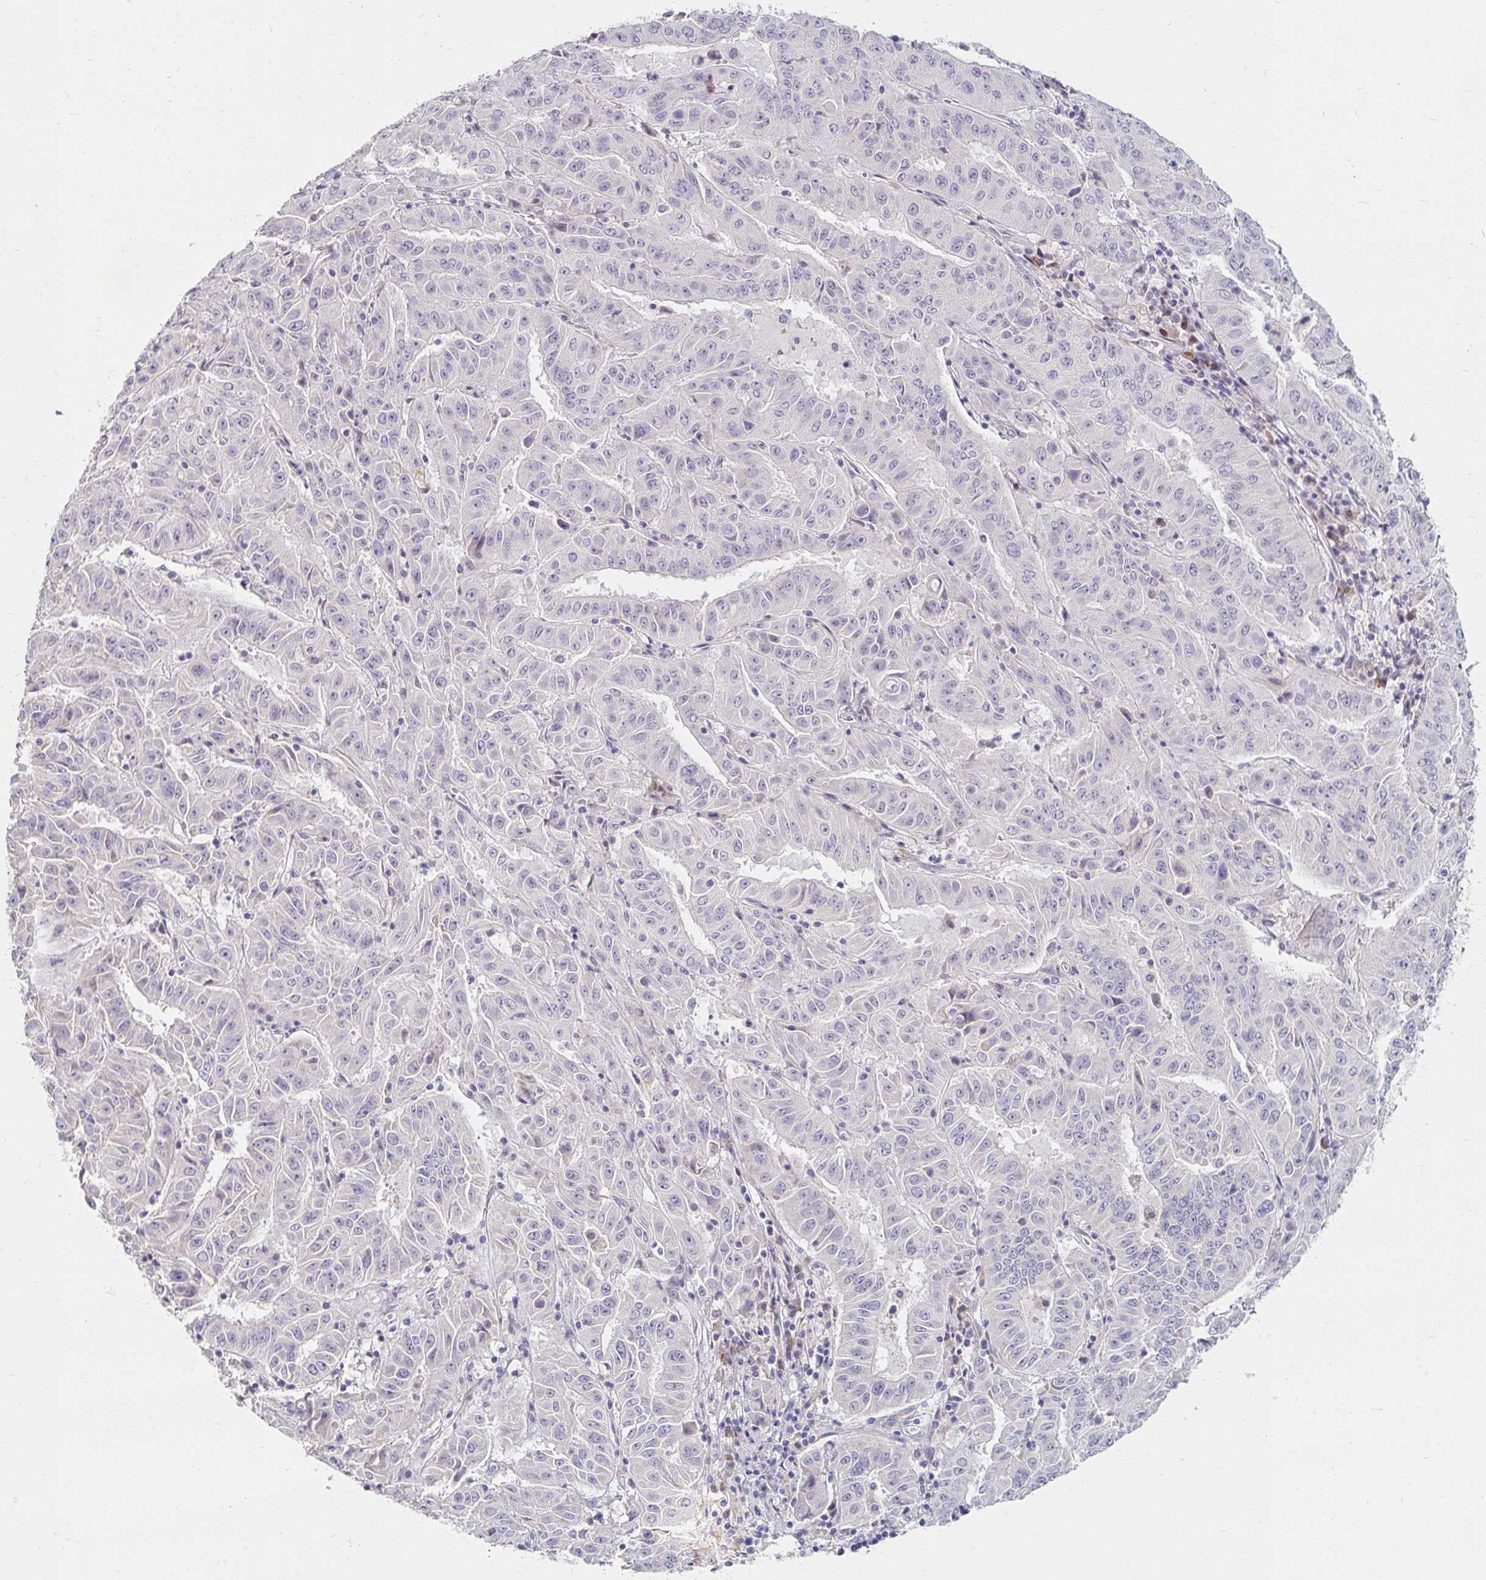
{"staining": {"intensity": "negative", "quantity": "none", "location": "none"}, "tissue": "pancreatic cancer", "cell_type": "Tumor cells", "image_type": "cancer", "snomed": [{"axis": "morphology", "description": "Adenocarcinoma, NOS"}, {"axis": "topography", "description": "Pancreas"}], "caption": "Tumor cells show no significant positivity in pancreatic cancer.", "gene": "DDN", "patient": {"sex": "male", "age": 63}}